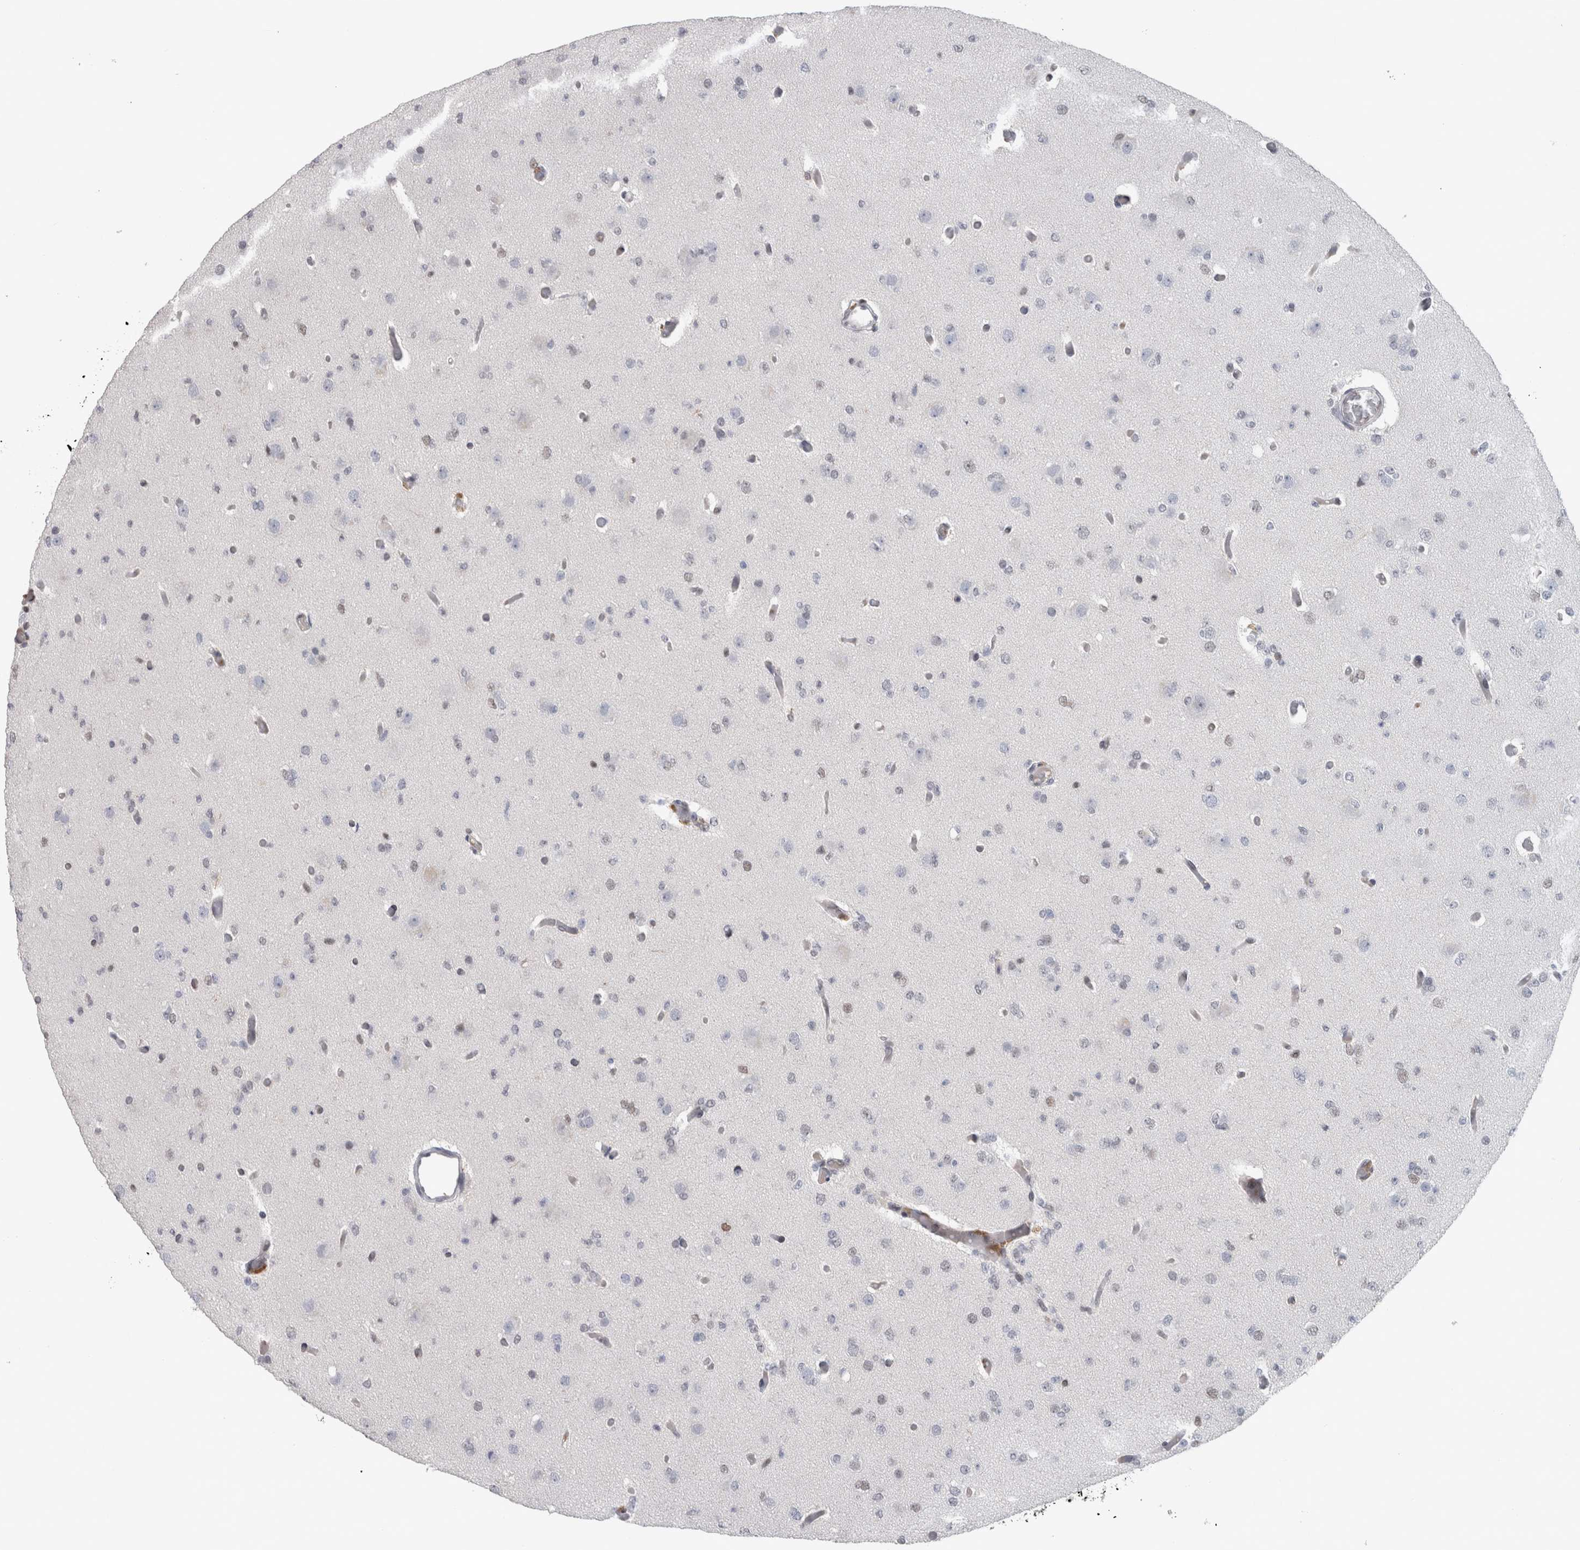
{"staining": {"intensity": "negative", "quantity": "none", "location": "none"}, "tissue": "glioma", "cell_type": "Tumor cells", "image_type": "cancer", "snomed": [{"axis": "morphology", "description": "Glioma, malignant, Low grade"}, {"axis": "topography", "description": "Brain"}], "caption": "Micrograph shows no significant protein staining in tumor cells of malignant glioma (low-grade).", "gene": "POLD2", "patient": {"sex": "female", "age": 22}}